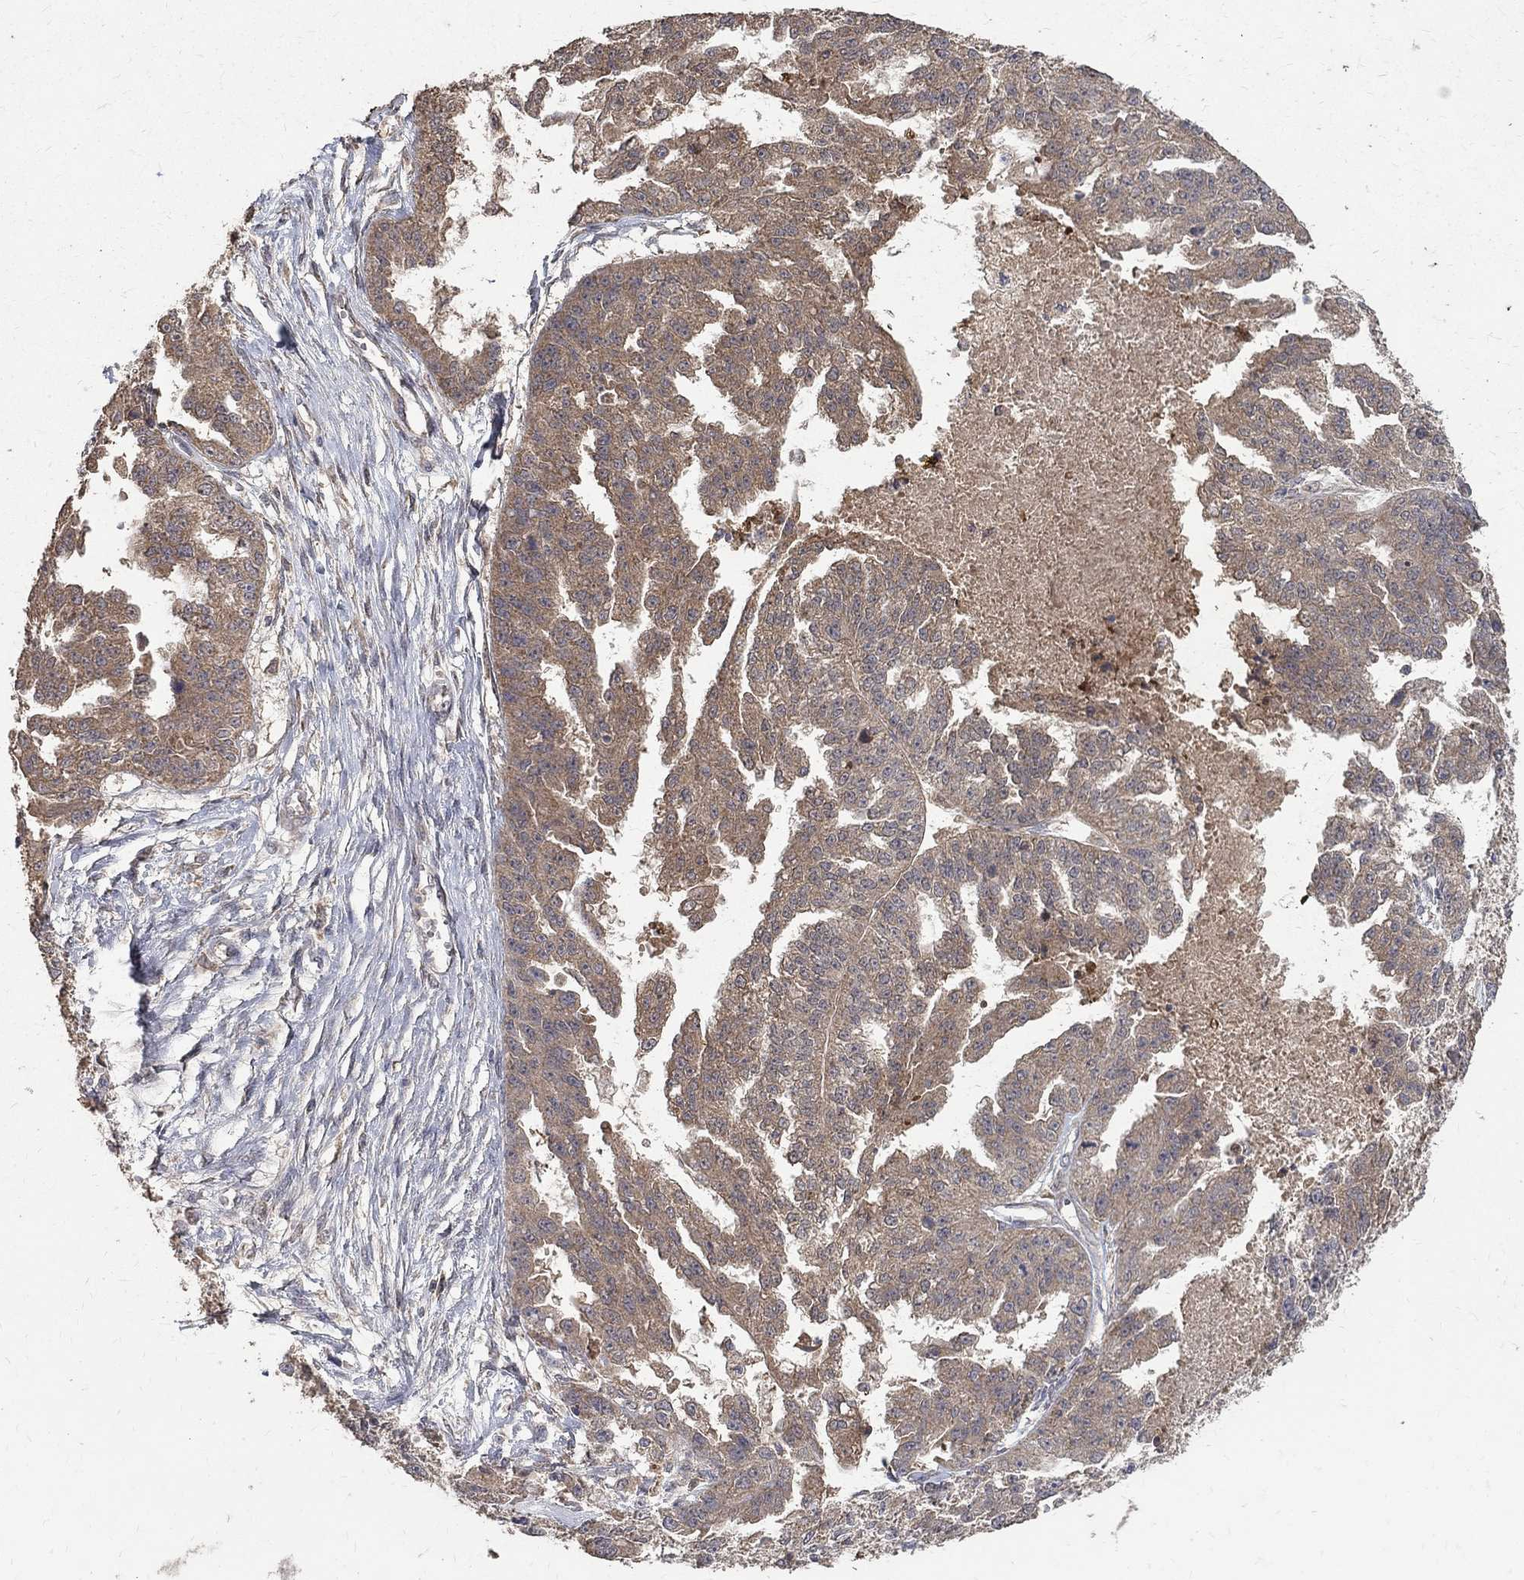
{"staining": {"intensity": "moderate", "quantity": "<25%", "location": "cytoplasmic/membranous"}, "tissue": "ovarian cancer", "cell_type": "Tumor cells", "image_type": "cancer", "snomed": [{"axis": "morphology", "description": "Cystadenocarcinoma, serous, NOS"}, {"axis": "topography", "description": "Ovary"}], "caption": "This is an image of immunohistochemistry (IHC) staining of ovarian cancer, which shows moderate staining in the cytoplasmic/membranous of tumor cells.", "gene": "C17orf75", "patient": {"sex": "female", "age": 58}}